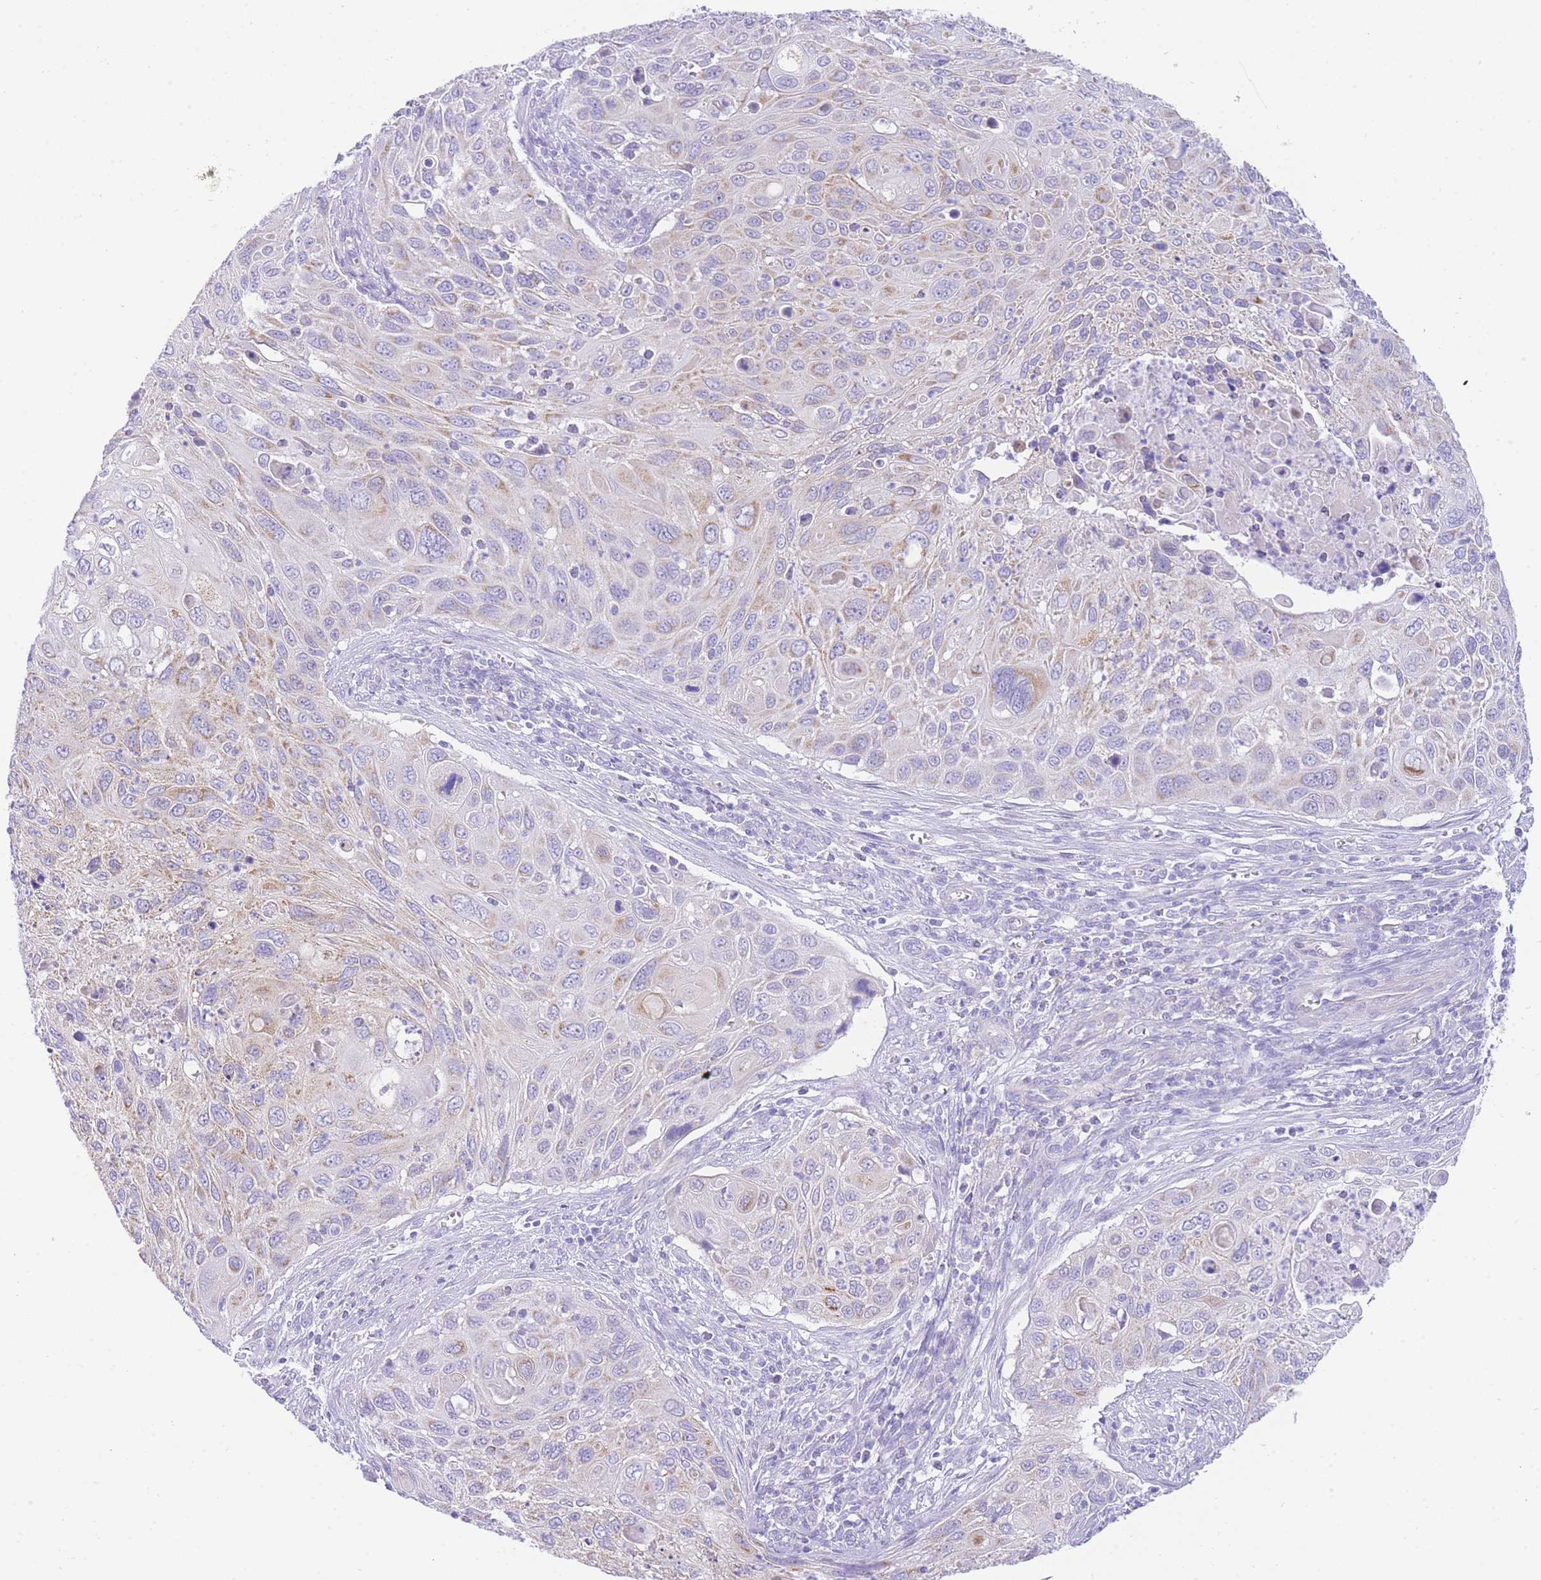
{"staining": {"intensity": "weak", "quantity": "25%-75%", "location": "cytoplasmic/membranous"}, "tissue": "cervical cancer", "cell_type": "Tumor cells", "image_type": "cancer", "snomed": [{"axis": "morphology", "description": "Squamous cell carcinoma, NOS"}, {"axis": "topography", "description": "Cervix"}], "caption": "Immunohistochemical staining of human cervical cancer exhibits low levels of weak cytoplasmic/membranous protein expression in about 25%-75% of tumor cells.", "gene": "ACSM4", "patient": {"sex": "female", "age": 70}}